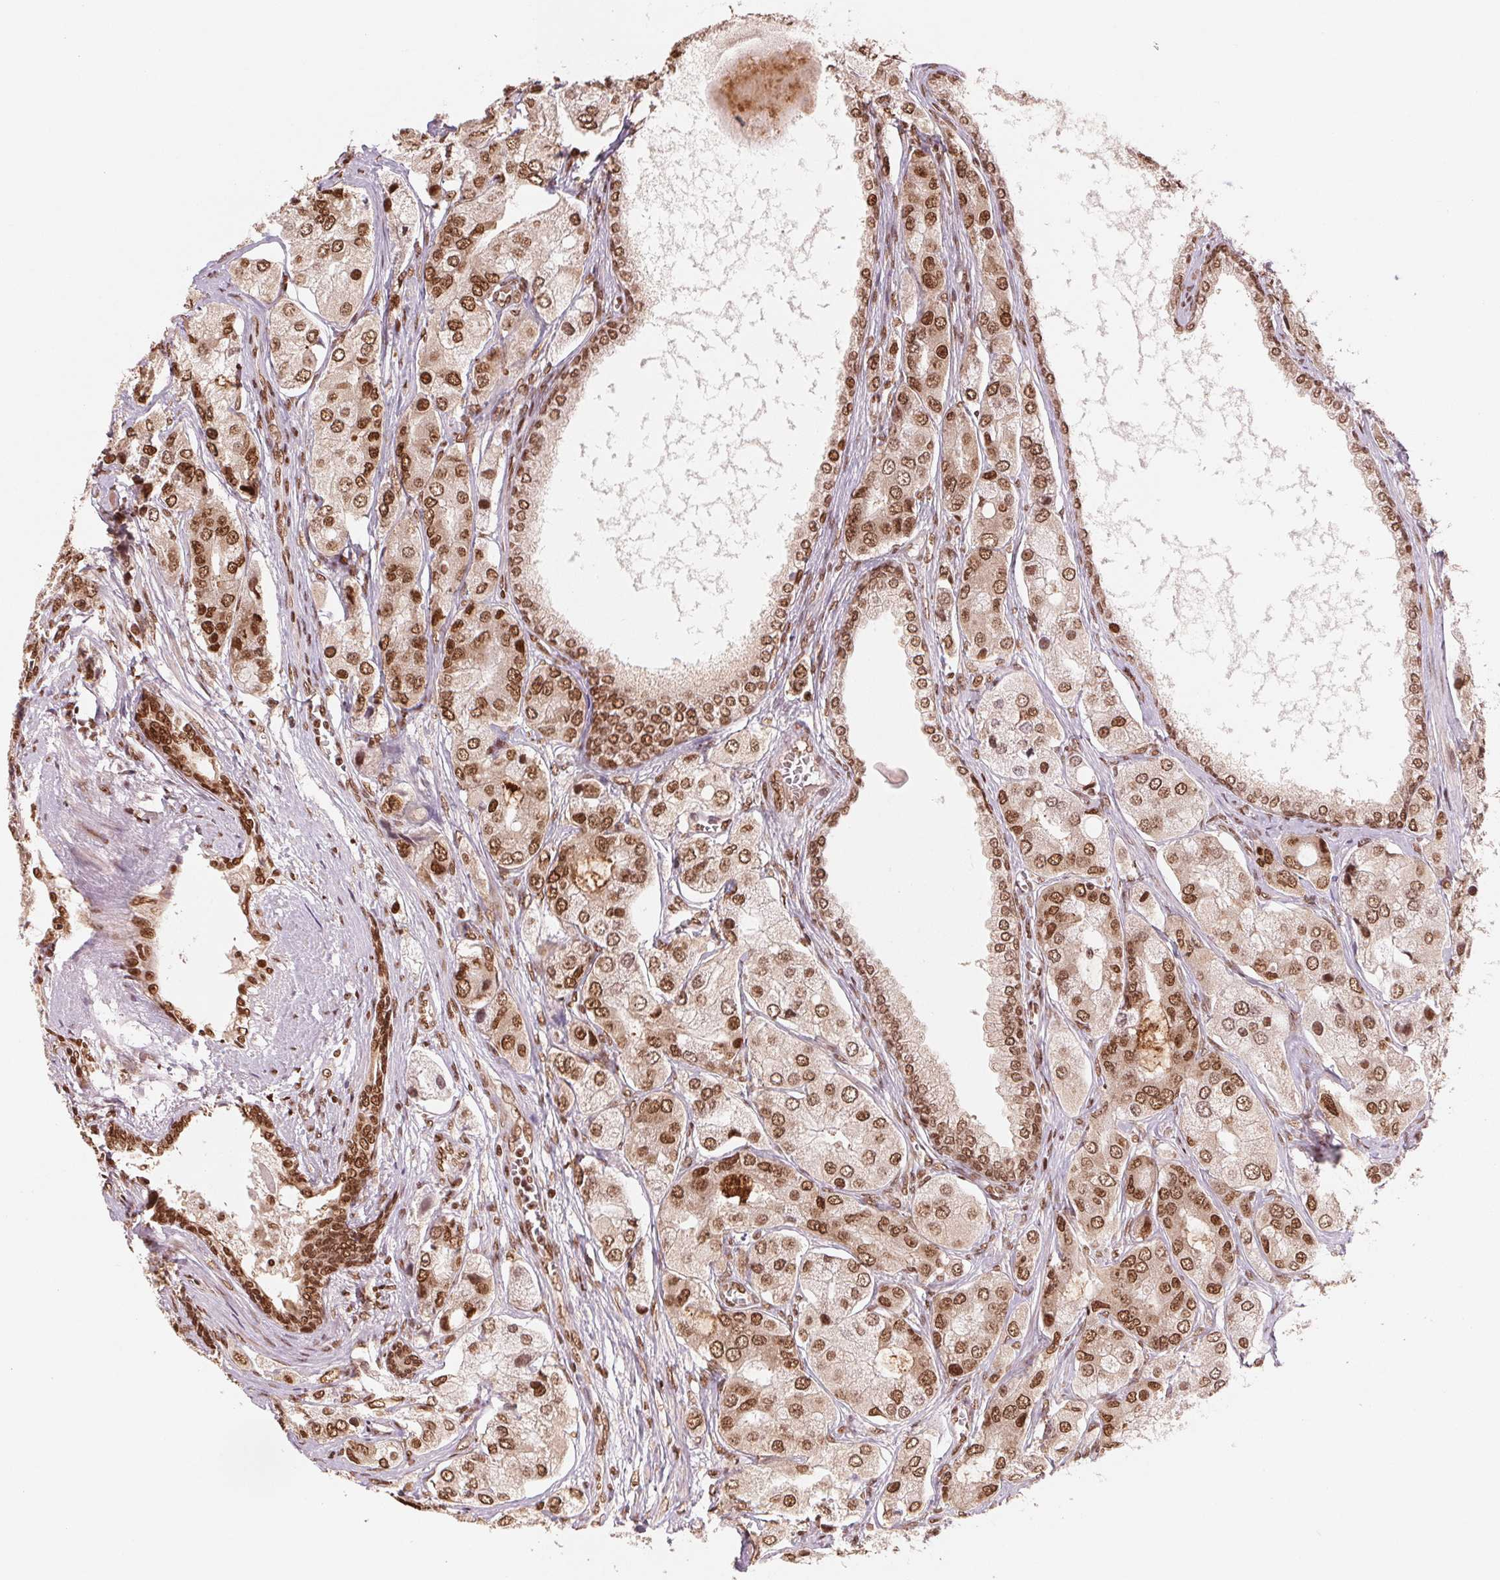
{"staining": {"intensity": "moderate", "quantity": ">75%", "location": "nuclear"}, "tissue": "prostate cancer", "cell_type": "Tumor cells", "image_type": "cancer", "snomed": [{"axis": "morphology", "description": "Adenocarcinoma, Low grade"}, {"axis": "topography", "description": "Prostate"}], "caption": "Prostate cancer tissue displays moderate nuclear expression in approximately >75% of tumor cells, visualized by immunohistochemistry.", "gene": "TTLL9", "patient": {"sex": "male", "age": 69}}